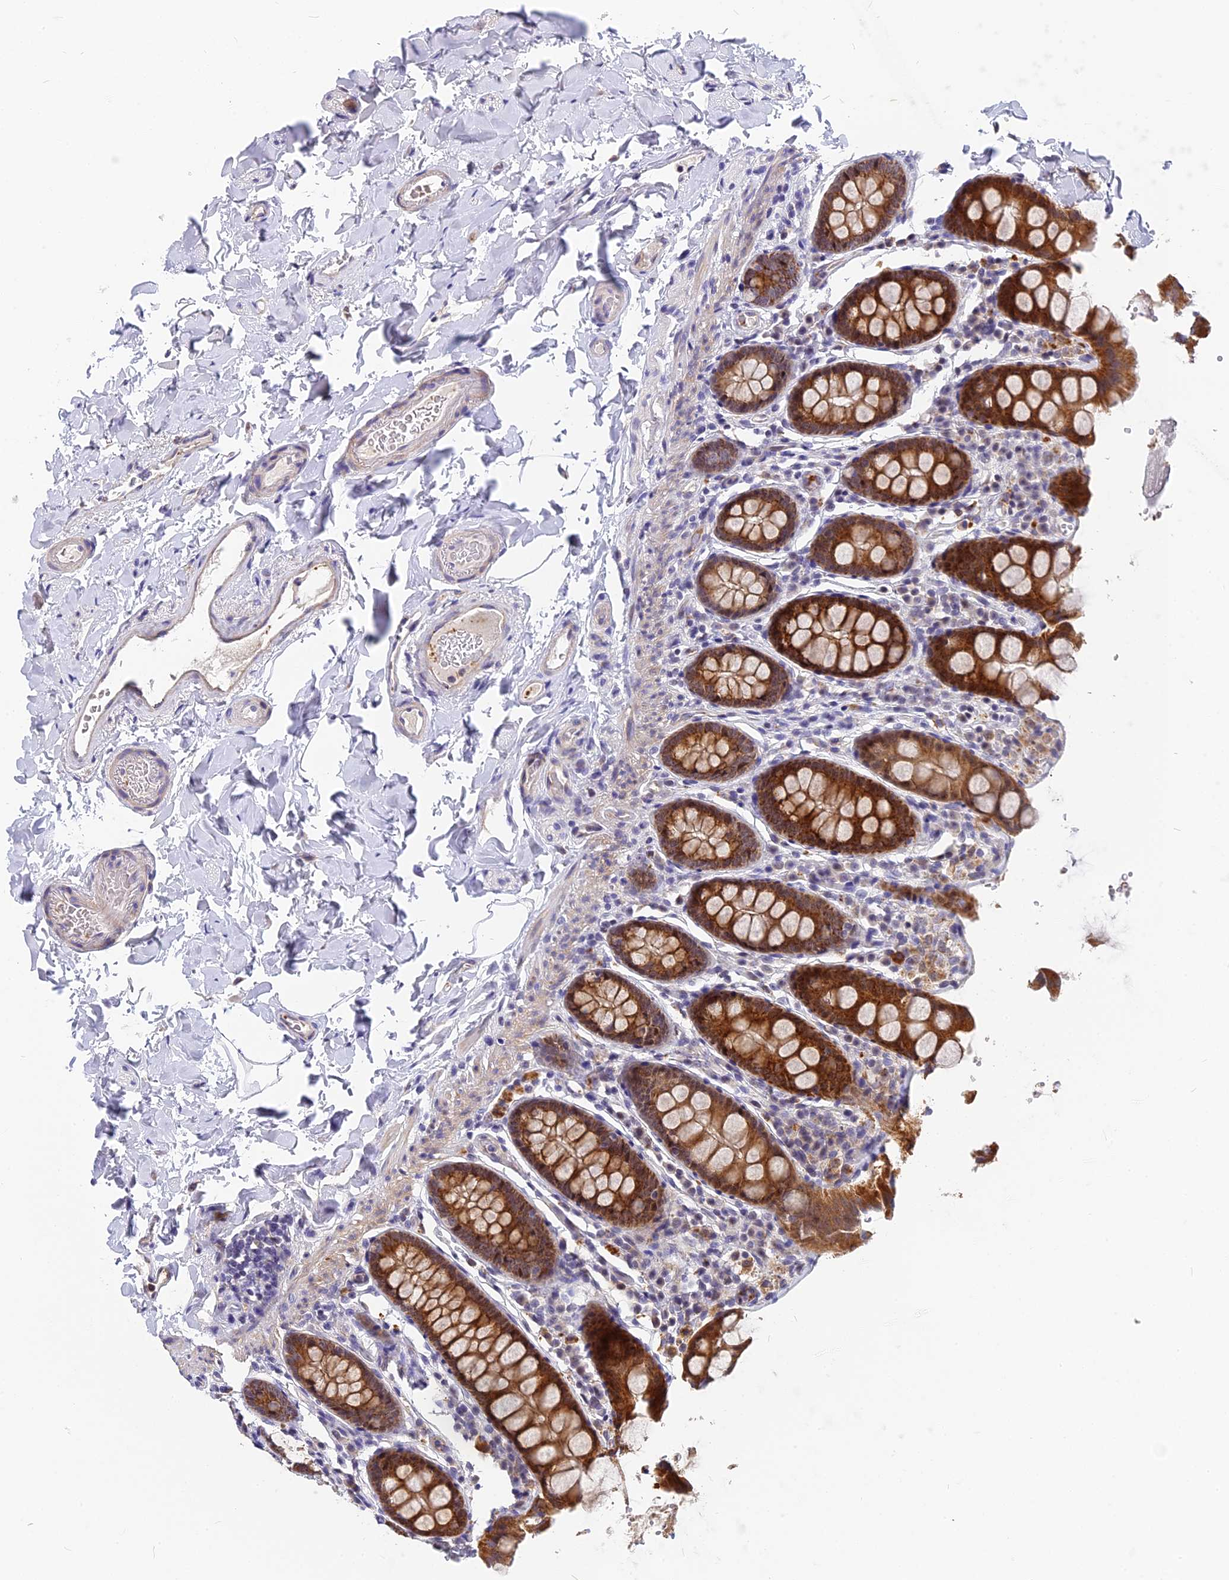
{"staining": {"intensity": "weak", "quantity": ">75%", "location": "cytoplasmic/membranous"}, "tissue": "colon", "cell_type": "Endothelial cells", "image_type": "normal", "snomed": [{"axis": "morphology", "description": "Normal tissue, NOS"}, {"axis": "topography", "description": "Colon"}, {"axis": "topography", "description": "Peripheral nerve tissue"}], "caption": "Weak cytoplasmic/membranous positivity for a protein is seen in about >75% of endothelial cells of normal colon using immunohistochemistry (IHC).", "gene": "CMC1", "patient": {"sex": "female", "age": 61}}